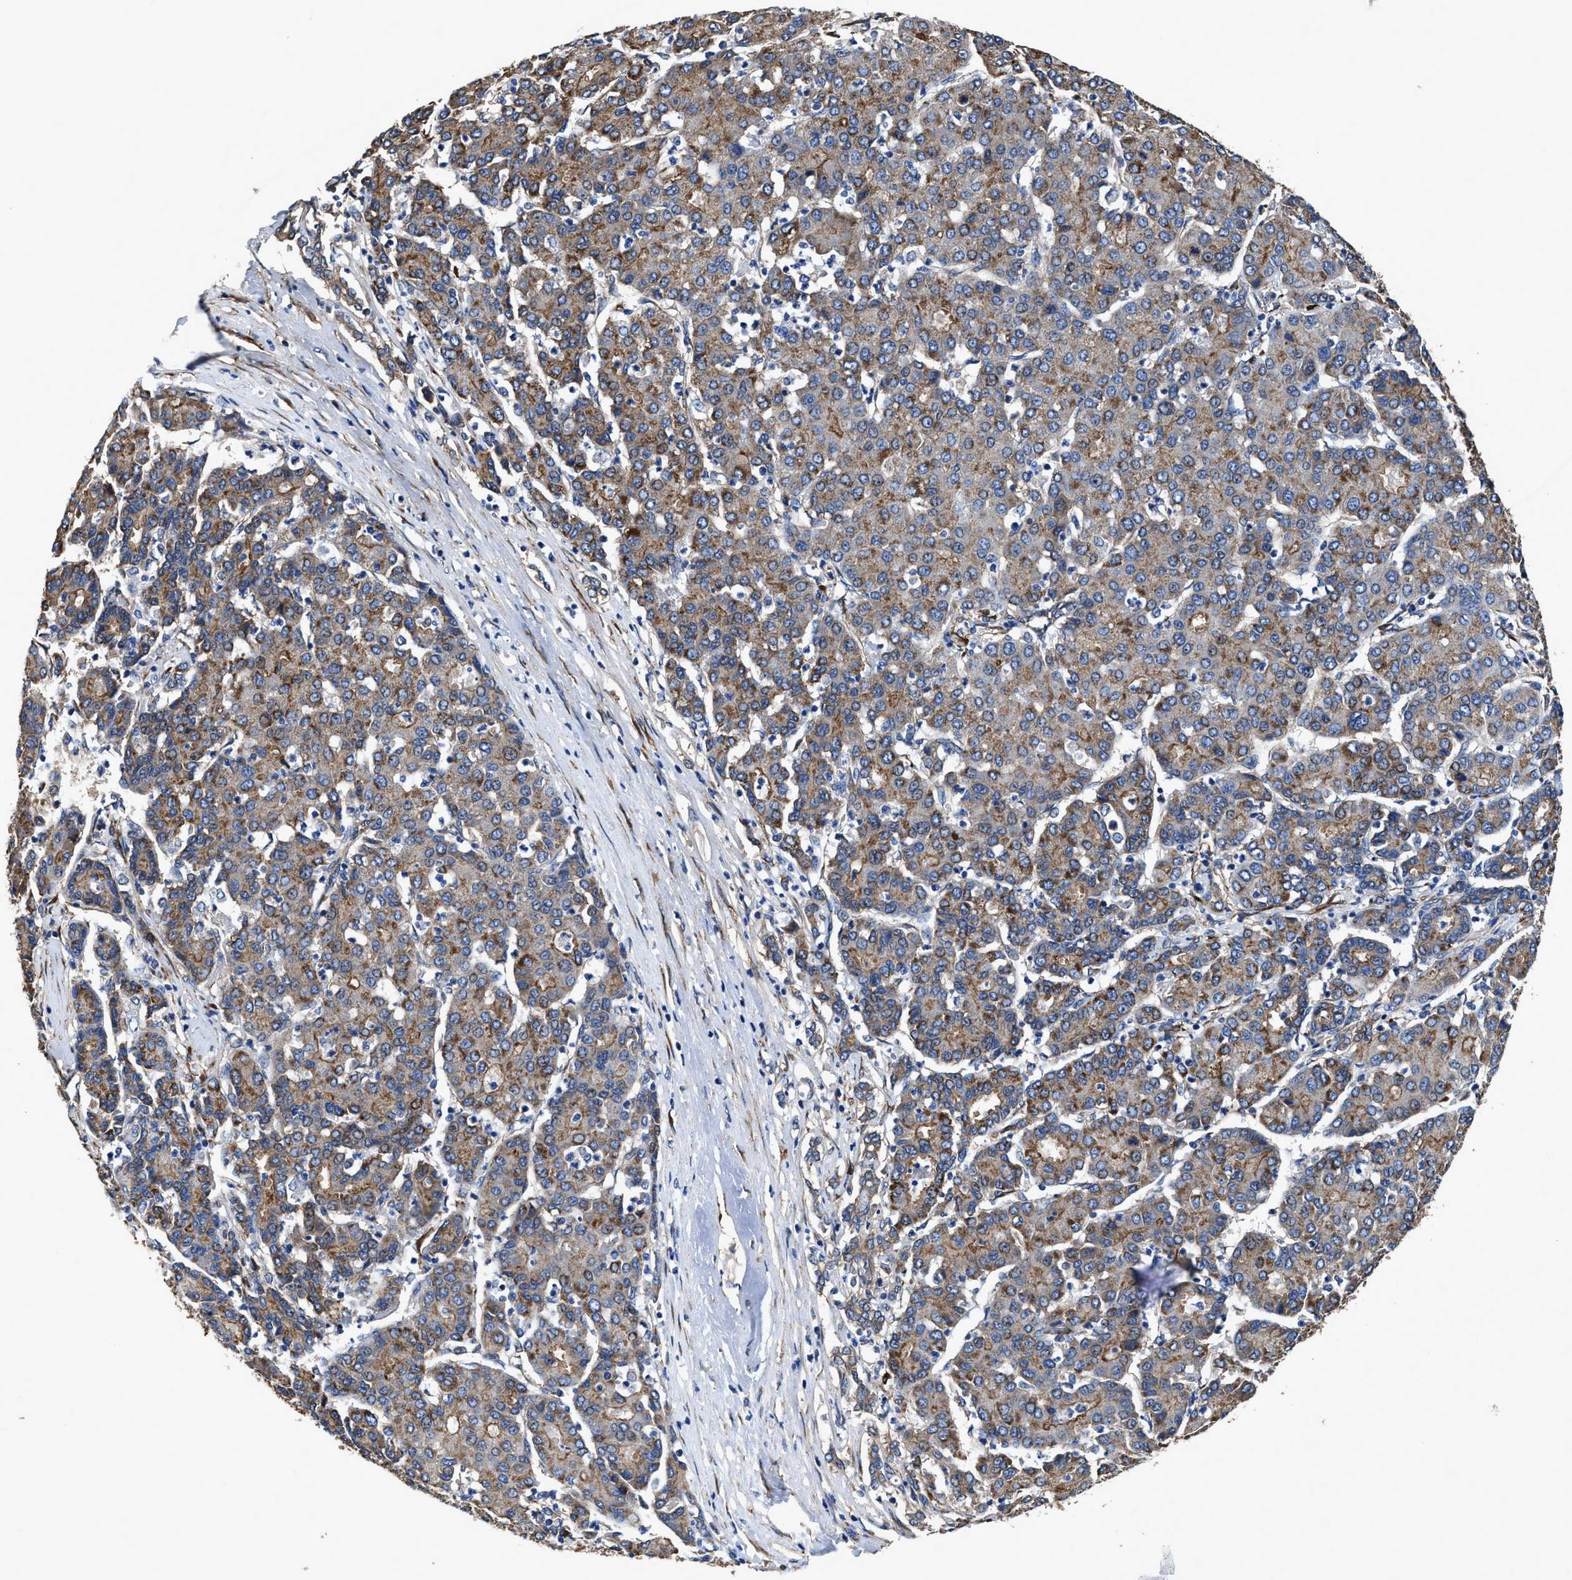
{"staining": {"intensity": "moderate", "quantity": ">75%", "location": "cytoplasmic/membranous"}, "tissue": "liver cancer", "cell_type": "Tumor cells", "image_type": "cancer", "snomed": [{"axis": "morphology", "description": "Carcinoma, Hepatocellular, NOS"}, {"axis": "topography", "description": "Liver"}], "caption": "A photomicrograph showing moderate cytoplasmic/membranous expression in about >75% of tumor cells in hepatocellular carcinoma (liver), as visualized by brown immunohistochemical staining.", "gene": "IDNK", "patient": {"sex": "male", "age": 65}}